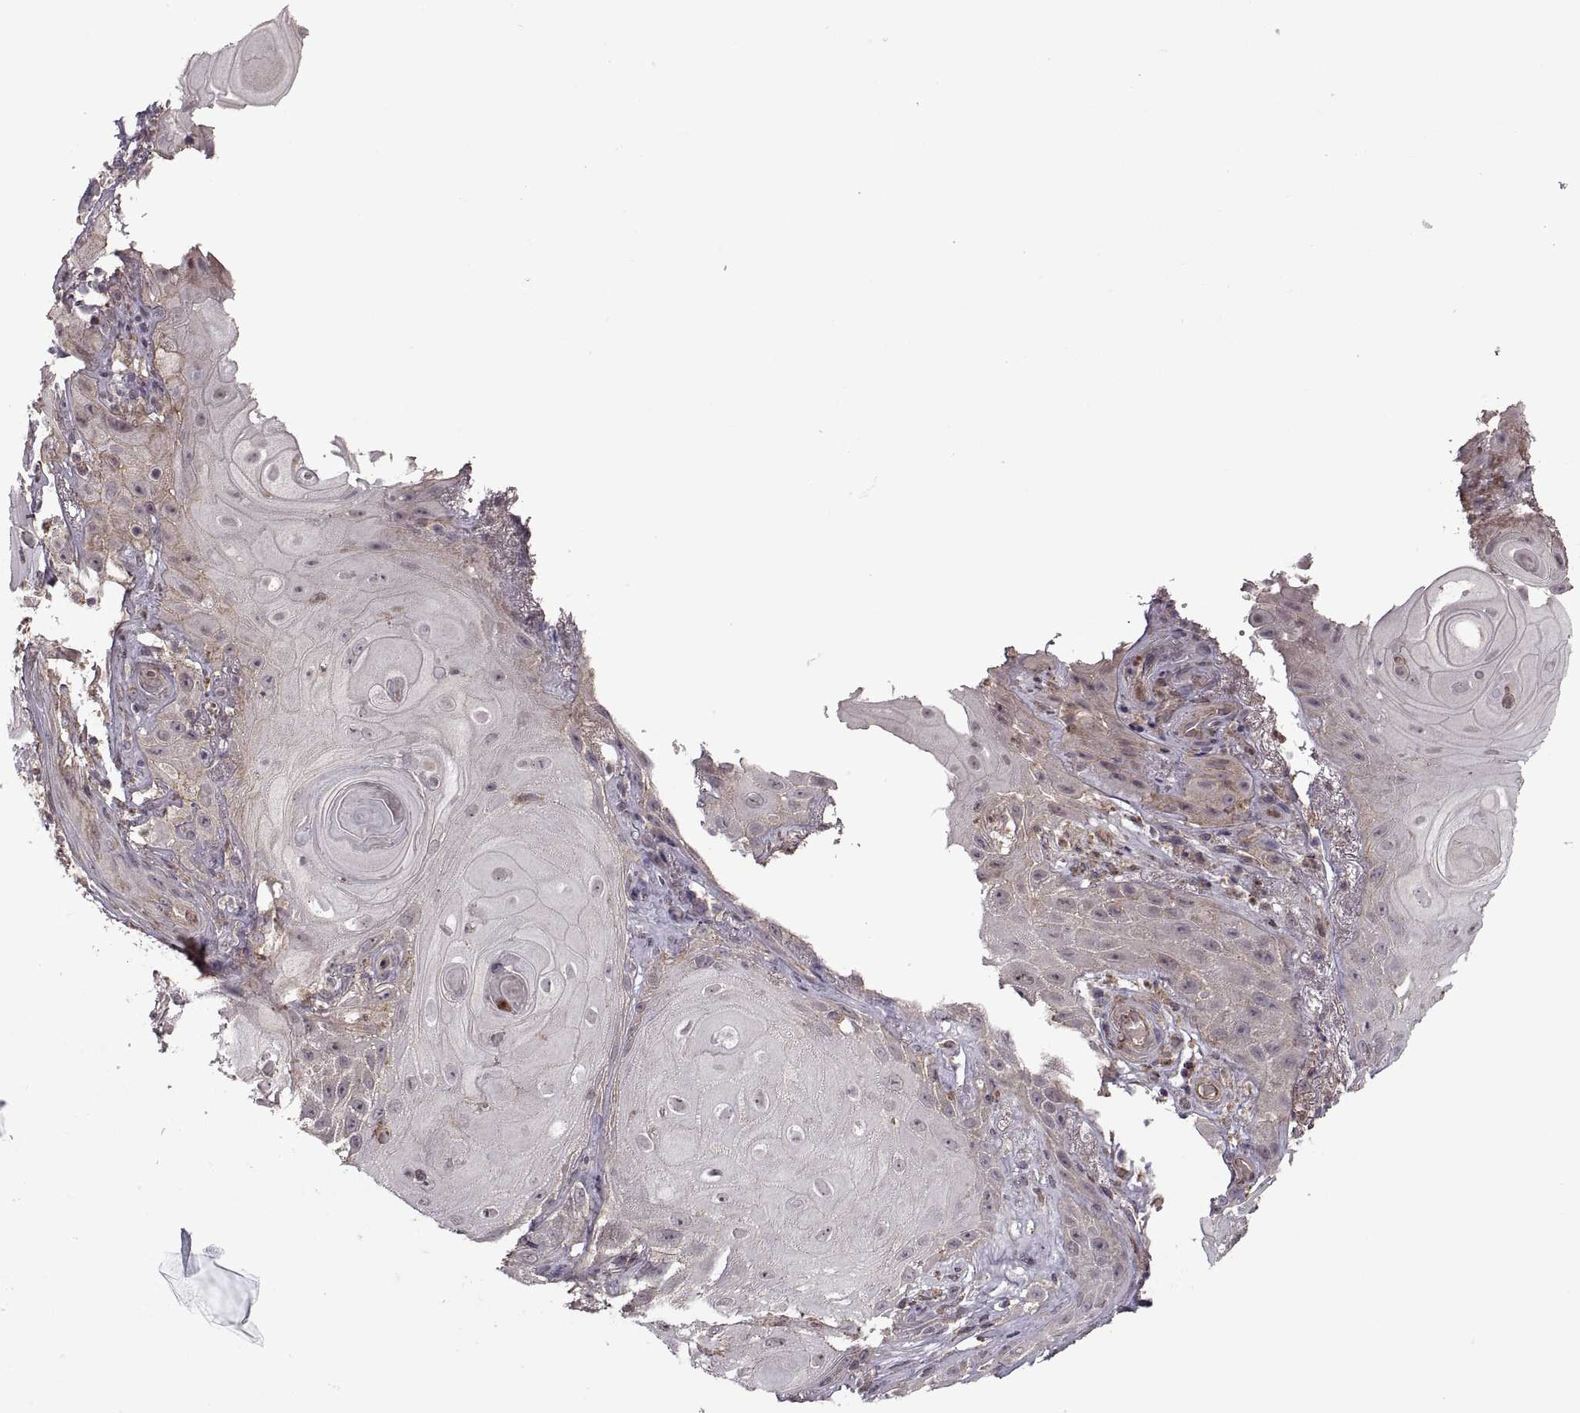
{"staining": {"intensity": "negative", "quantity": "none", "location": "none"}, "tissue": "skin cancer", "cell_type": "Tumor cells", "image_type": "cancer", "snomed": [{"axis": "morphology", "description": "Squamous cell carcinoma, NOS"}, {"axis": "topography", "description": "Skin"}], "caption": "This histopathology image is of skin squamous cell carcinoma stained with IHC to label a protein in brown with the nuclei are counter-stained blue. There is no staining in tumor cells.", "gene": "PIERCE1", "patient": {"sex": "male", "age": 62}}